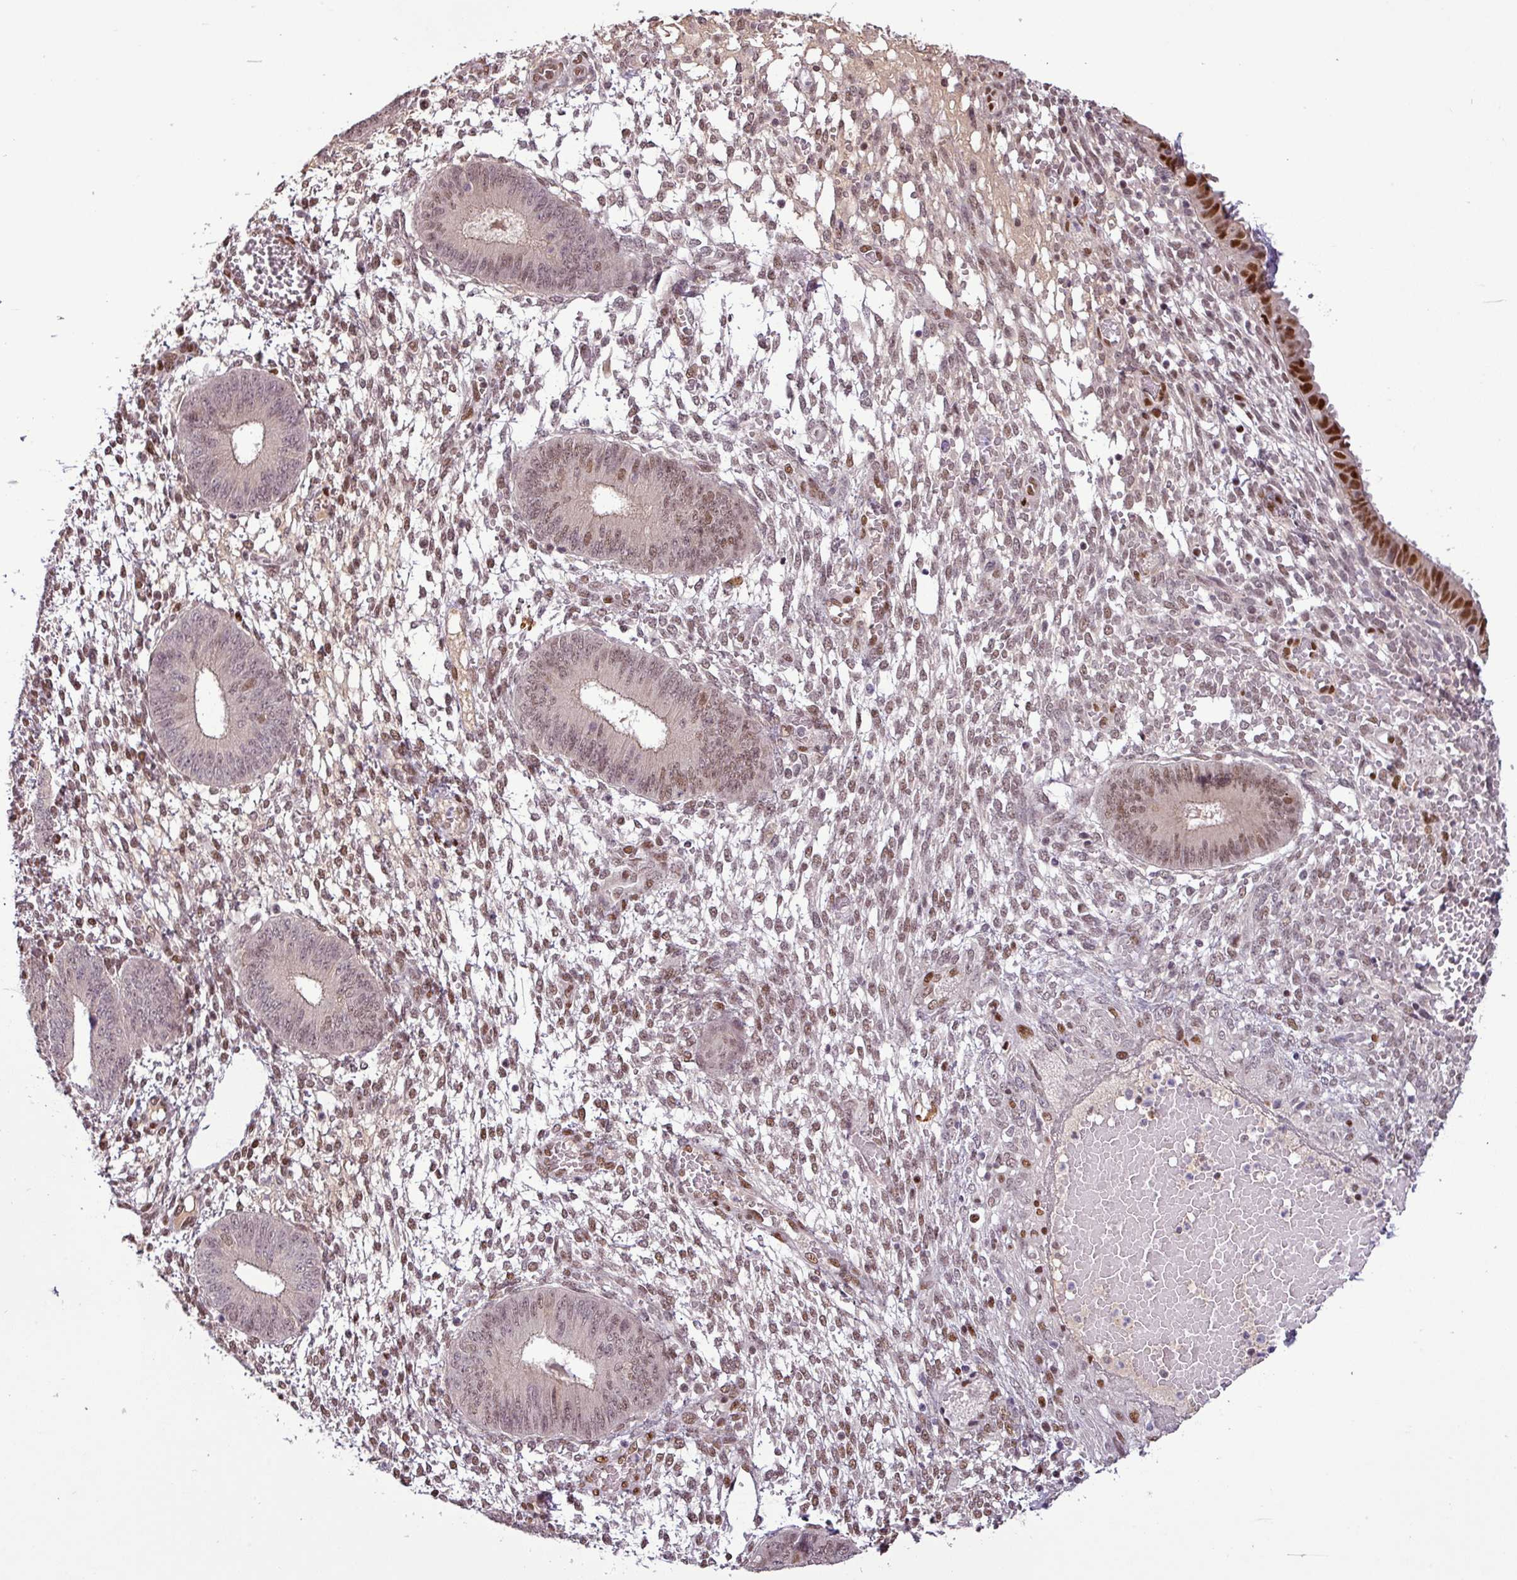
{"staining": {"intensity": "moderate", "quantity": ">75%", "location": "nuclear"}, "tissue": "endometrium", "cell_type": "Cells in endometrial stroma", "image_type": "normal", "snomed": [{"axis": "morphology", "description": "Normal tissue, NOS"}, {"axis": "topography", "description": "Endometrium"}], "caption": "An IHC photomicrograph of unremarkable tissue is shown. Protein staining in brown highlights moderate nuclear positivity in endometrium within cells in endometrial stroma.", "gene": "IRF2BPL", "patient": {"sex": "female", "age": 49}}